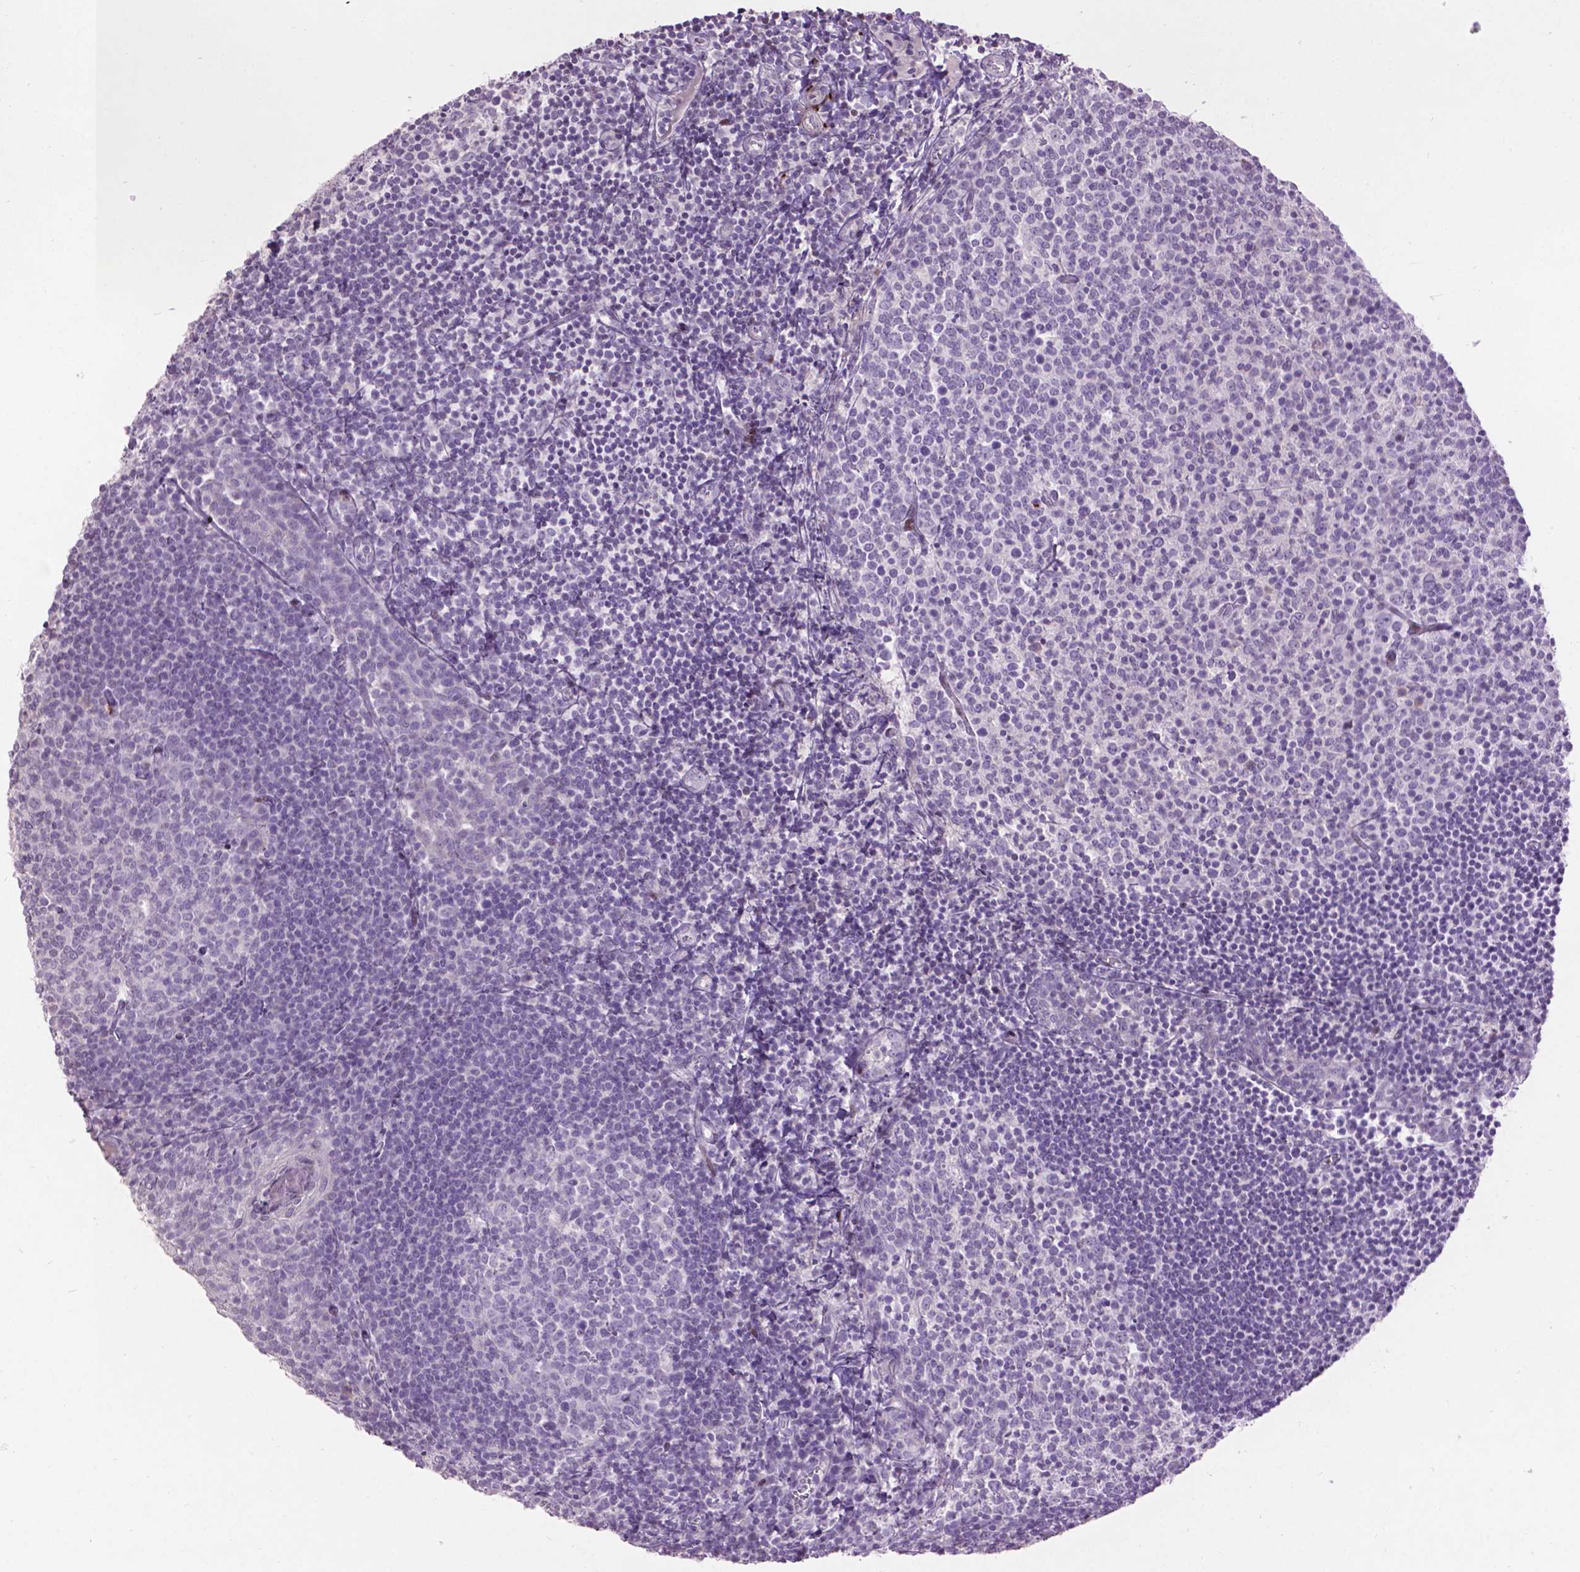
{"staining": {"intensity": "negative", "quantity": "none", "location": "none"}, "tissue": "lymph node", "cell_type": "Germinal center cells", "image_type": "normal", "snomed": [{"axis": "morphology", "description": "Normal tissue, NOS"}, {"axis": "topography", "description": "Lymph node"}], "caption": "IHC photomicrograph of normal lymph node: lymph node stained with DAB (3,3'-diaminobenzidine) demonstrates no significant protein positivity in germinal center cells.", "gene": "TH", "patient": {"sex": "female", "age": 21}}